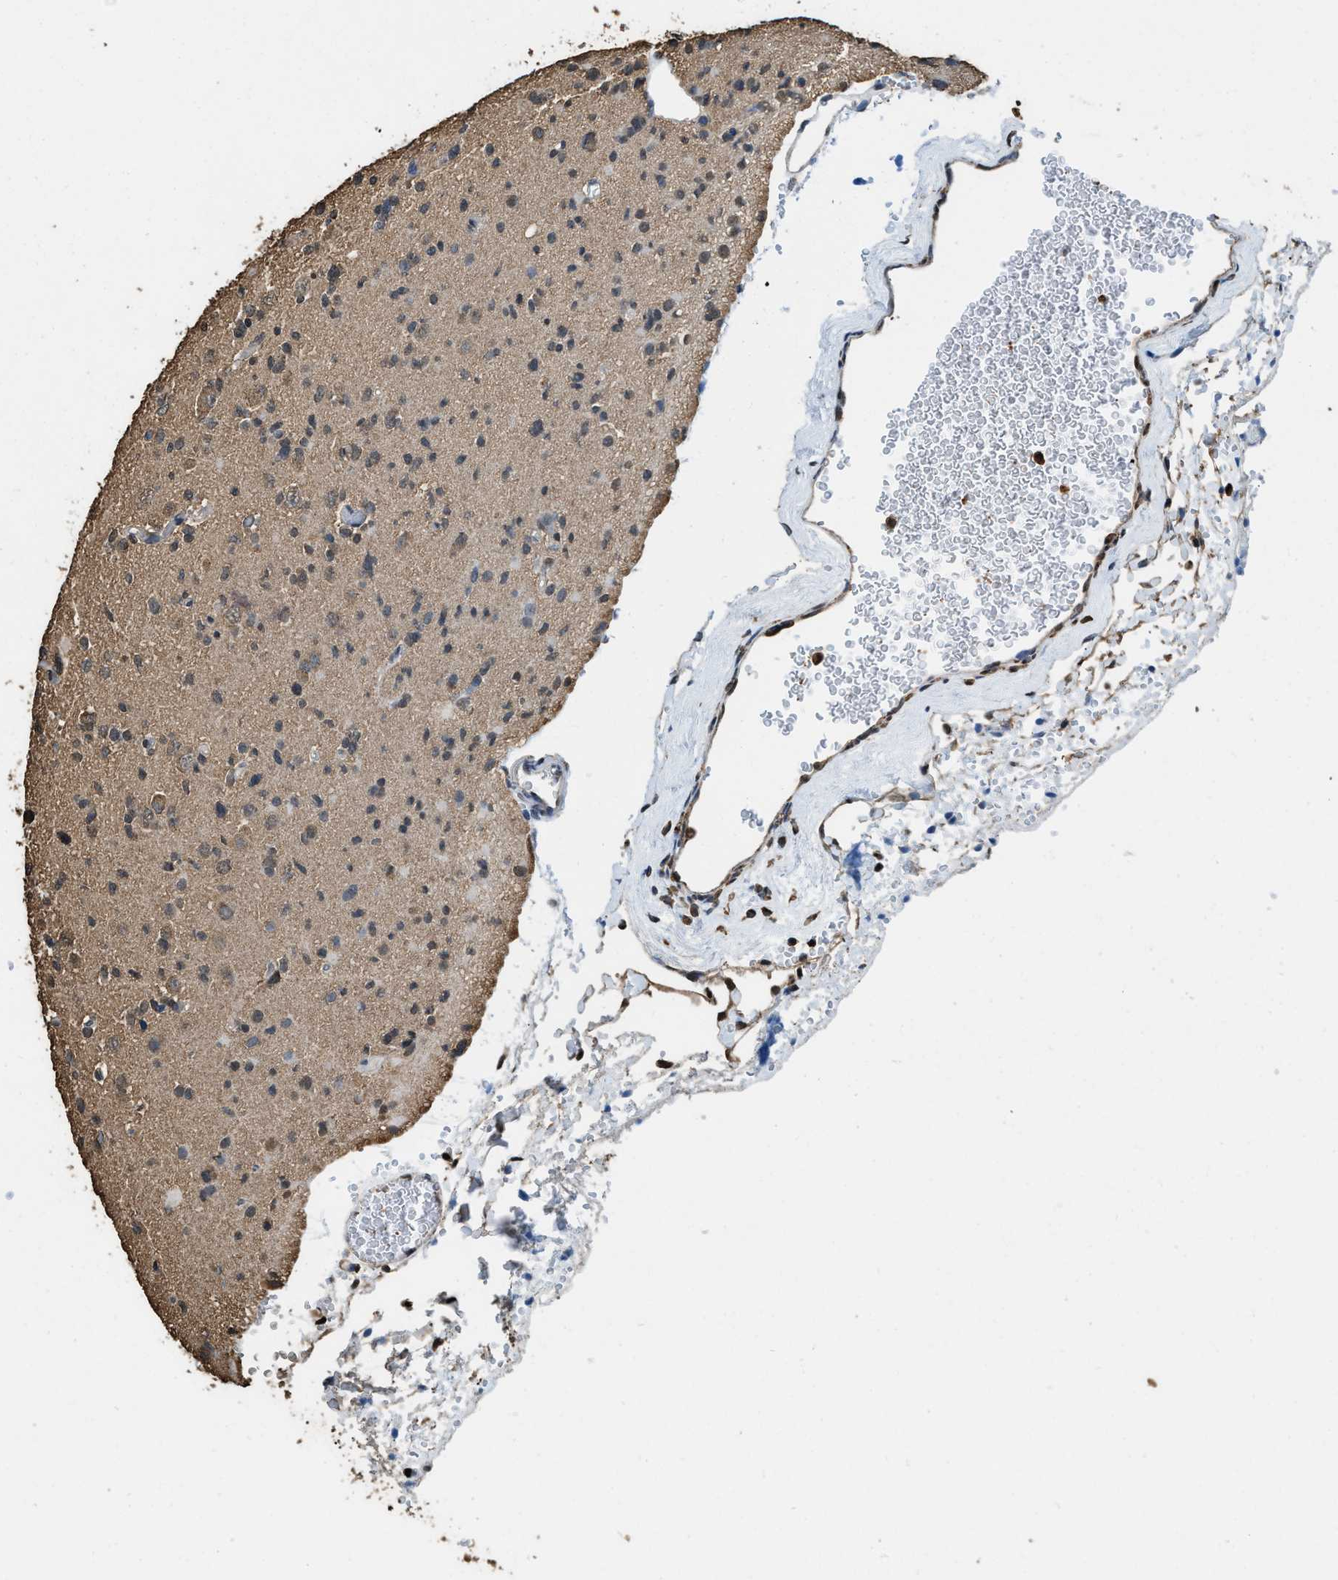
{"staining": {"intensity": "weak", "quantity": ">75%", "location": "cytoplasmic/membranous"}, "tissue": "glioma", "cell_type": "Tumor cells", "image_type": "cancer", "snomed": [{"axis": "morphology", "description": "Glioma, malignant, Low grade"}, {"axis": "topography", "description": "Brain"}], "caption": "DAB (3,3'-diaminobenzidine) immunohistochemical staining of human malignant glioma (low-grade) displays weak cytoplasmic/membranous protein expression in approximately >75% of tumor cells.", "gene": "GAPDH", "patient": {"sex": "female", "age": 22}}